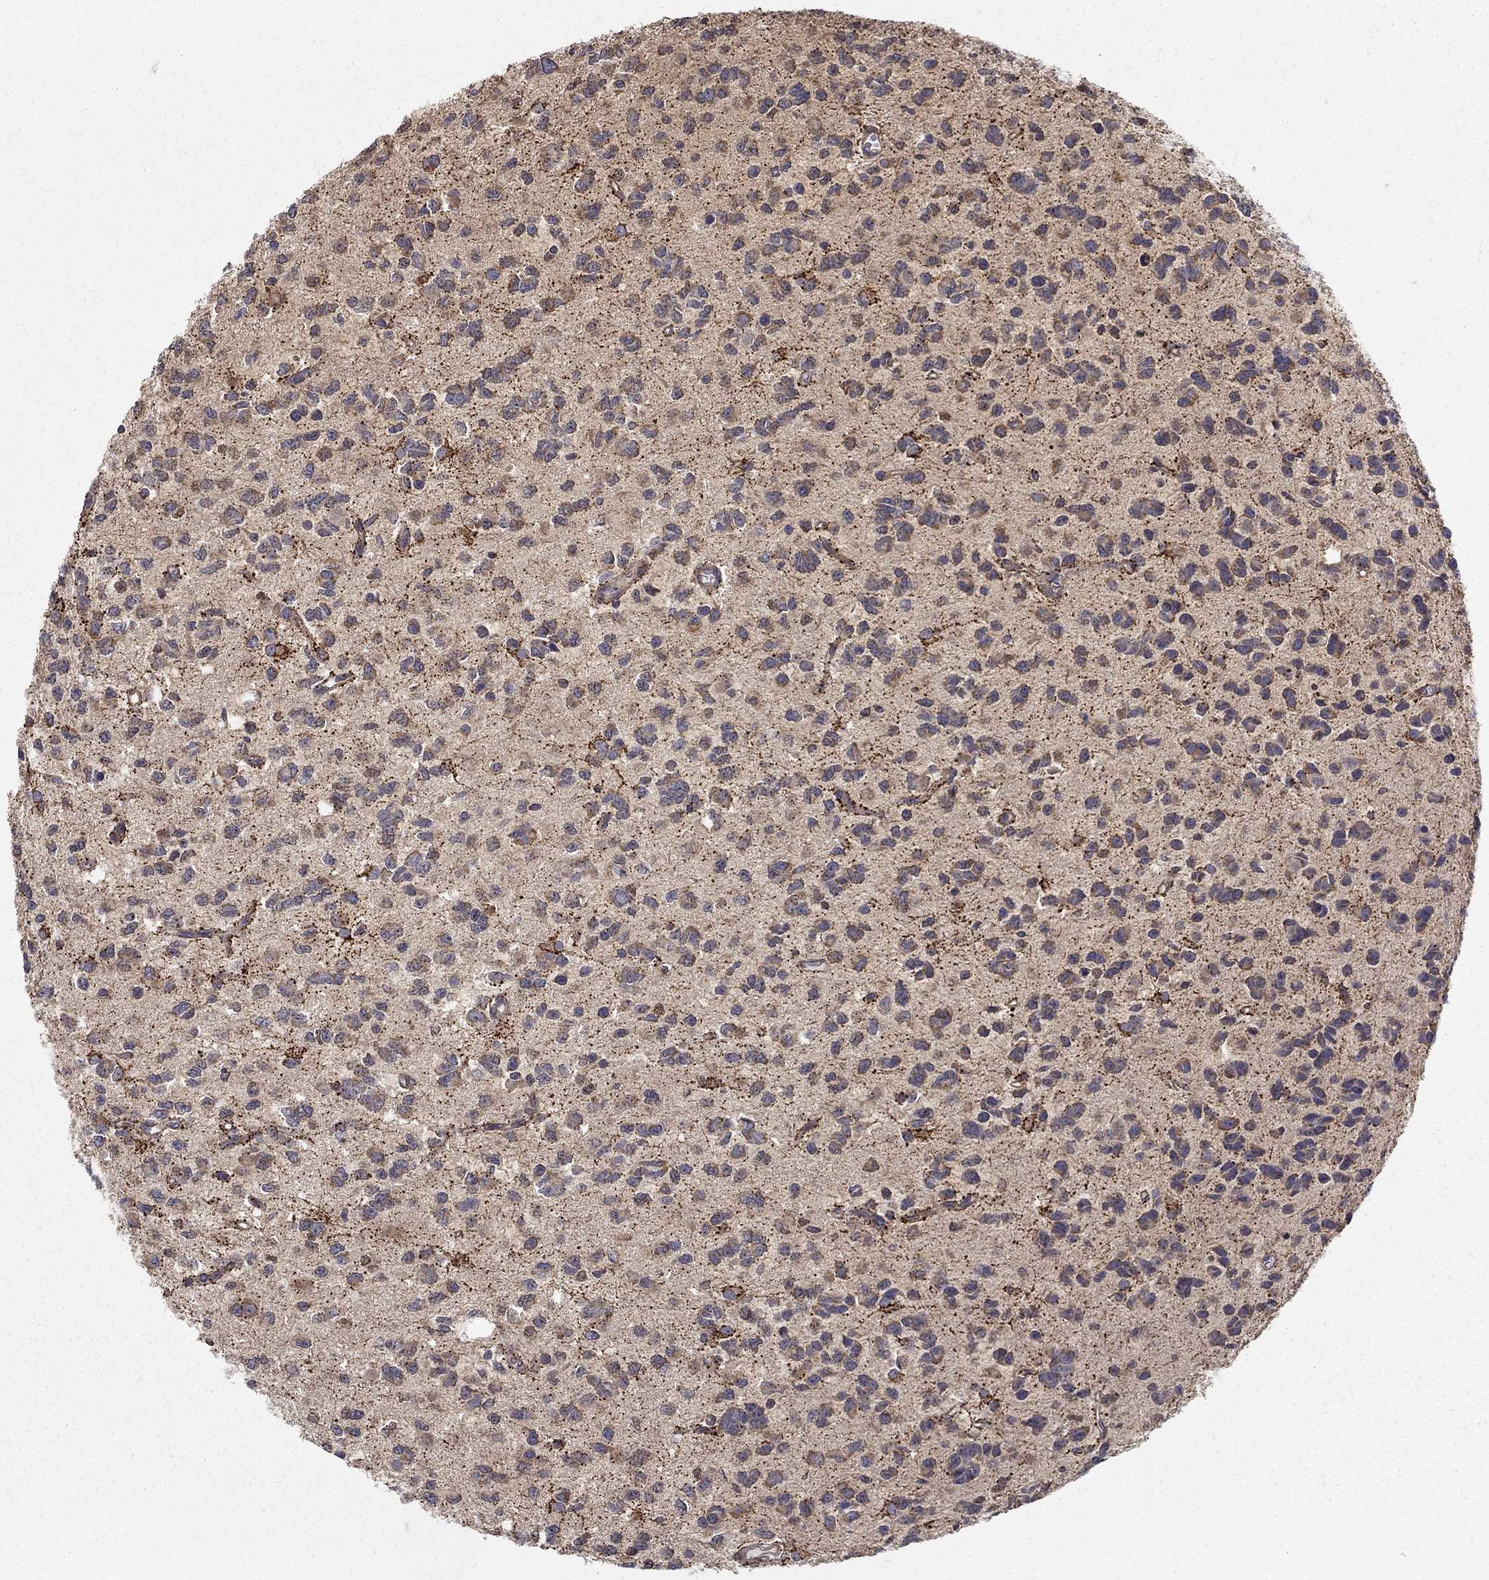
{"staining": {"intensity": "negative", "quantity": "none", "location": "none"}, "tissue": "glioma", "cell_type": "Tumor cells", "image_type": "cancer", "snomed": [{"axis": "morphology", "description": "Glioma, malignant, Low grade"}, {"axis": "topography", "description": "Brain"}], "caption": "Photomicrograph shows no protein positivity in tumor cells of glioma tissue.", "gene": "ALDH4A1", "patient": {"sex": "female", "age": 45}}